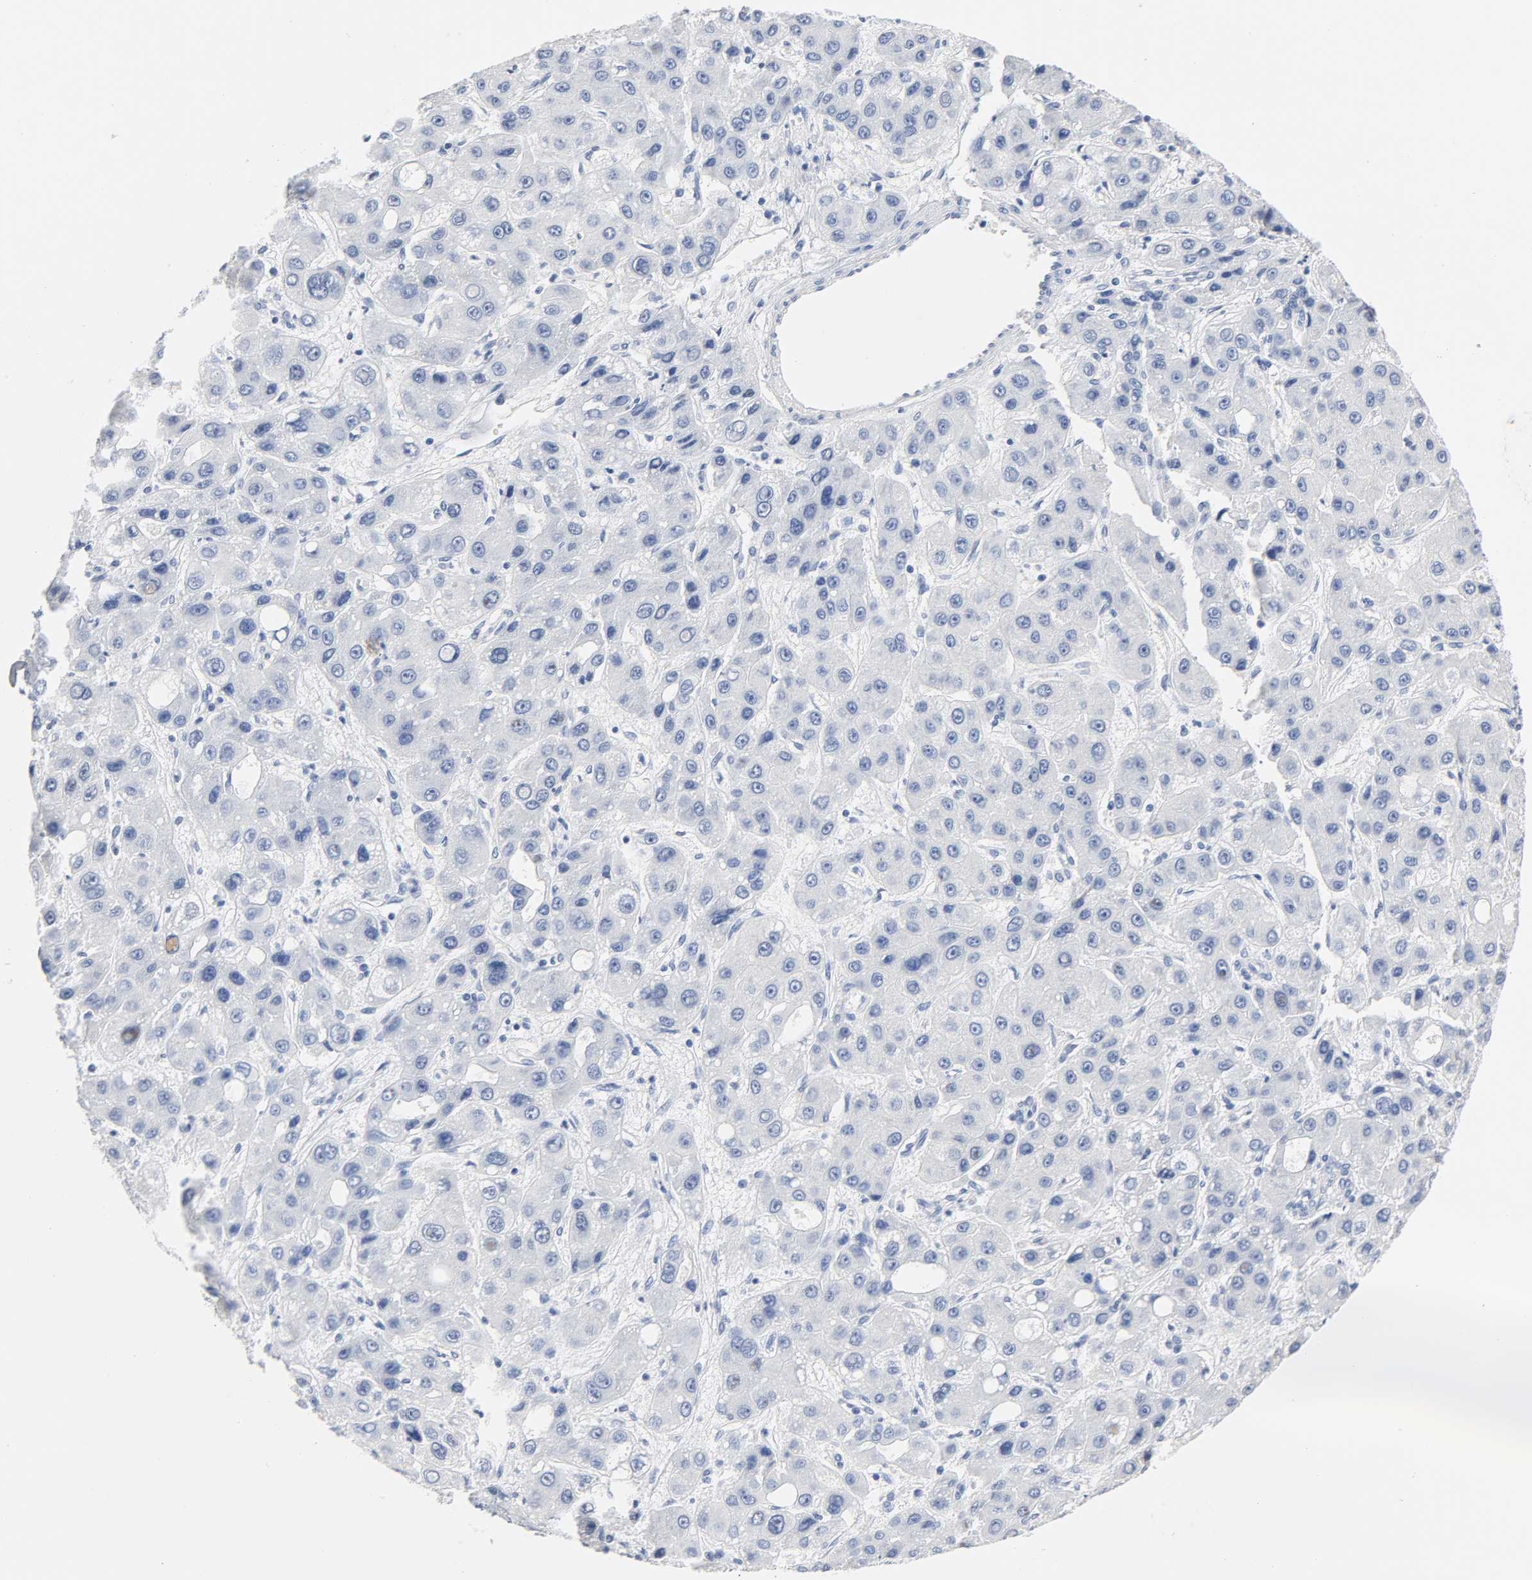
{"staining": {"intensity": "negative", "quantity": "none", "location": "none"}, "tissue": "liver cancer", "cell_type": "Tumor cells", "image_type": "cancer", "snomed": [{"axis": "morphology", "description": "Carcinoma, Hepatocellular, NOS"}, {"axis": "topography", "description": "Liver"}], "caption": "Immunohistochemical staining of human liver hepatocellular carcinoma shows no significant positivity in tumor cells.", "gene": "ACP3", "patient": {"sex": "male", "age": 55}}